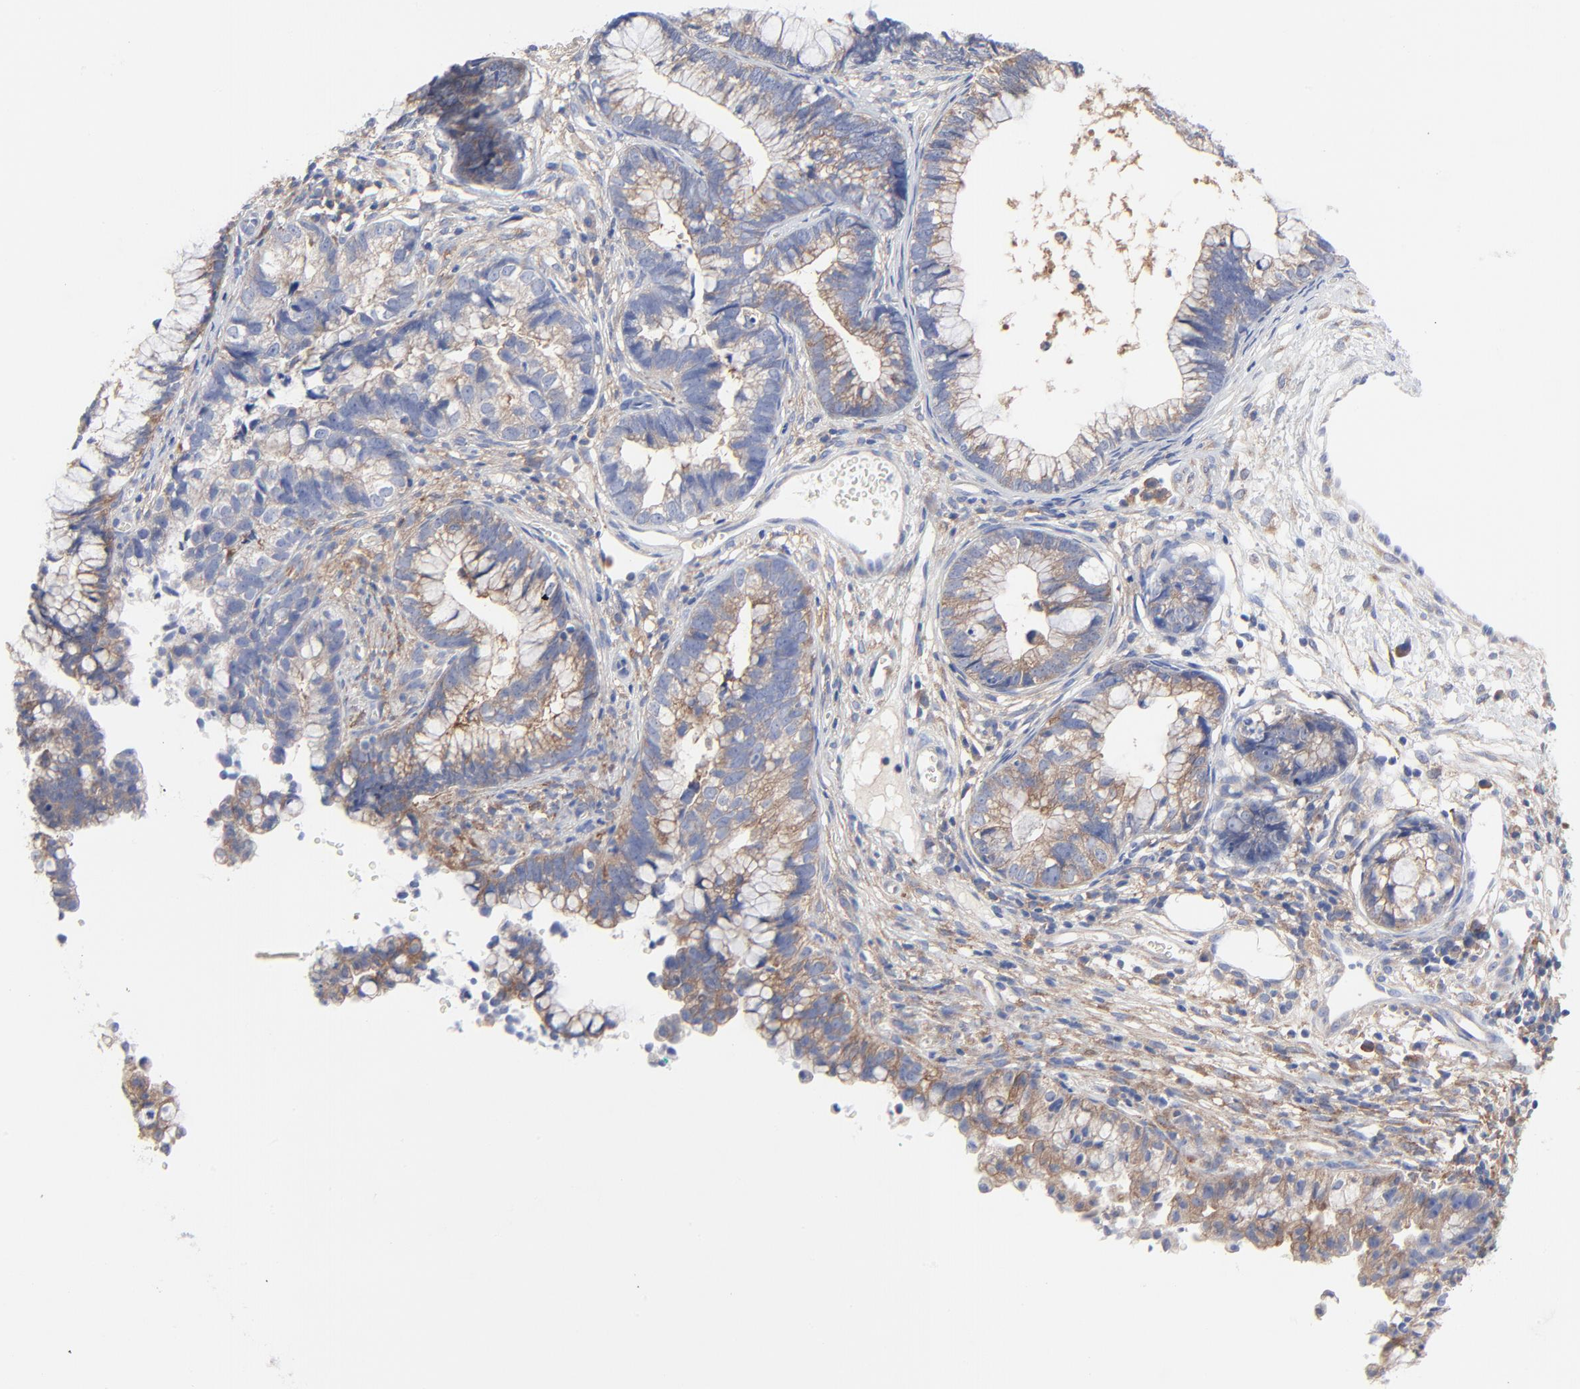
{"staining": {"intensity": "moderate", "quantity": "25%-75%", "location": "cytoplasmic/membranous"}, "tissue": "cervical cancer", "cell_type": "Tumor cells", "image_type": "cancer", "snomed": [{"axis": "morphology", "description": "Adenocarcinoma, NOS"}, {"axis": "topography", "description": "Cervix"}], "caption": "Cervical cancer (adenocarcinoma) stained for a protein (brown) reveals moderate cytoplasmic/membranous positive staining in approximately 25%-75% of tumor cells.", "gene": "STAT2", "patient": {"sex": "female", "age": 44}}